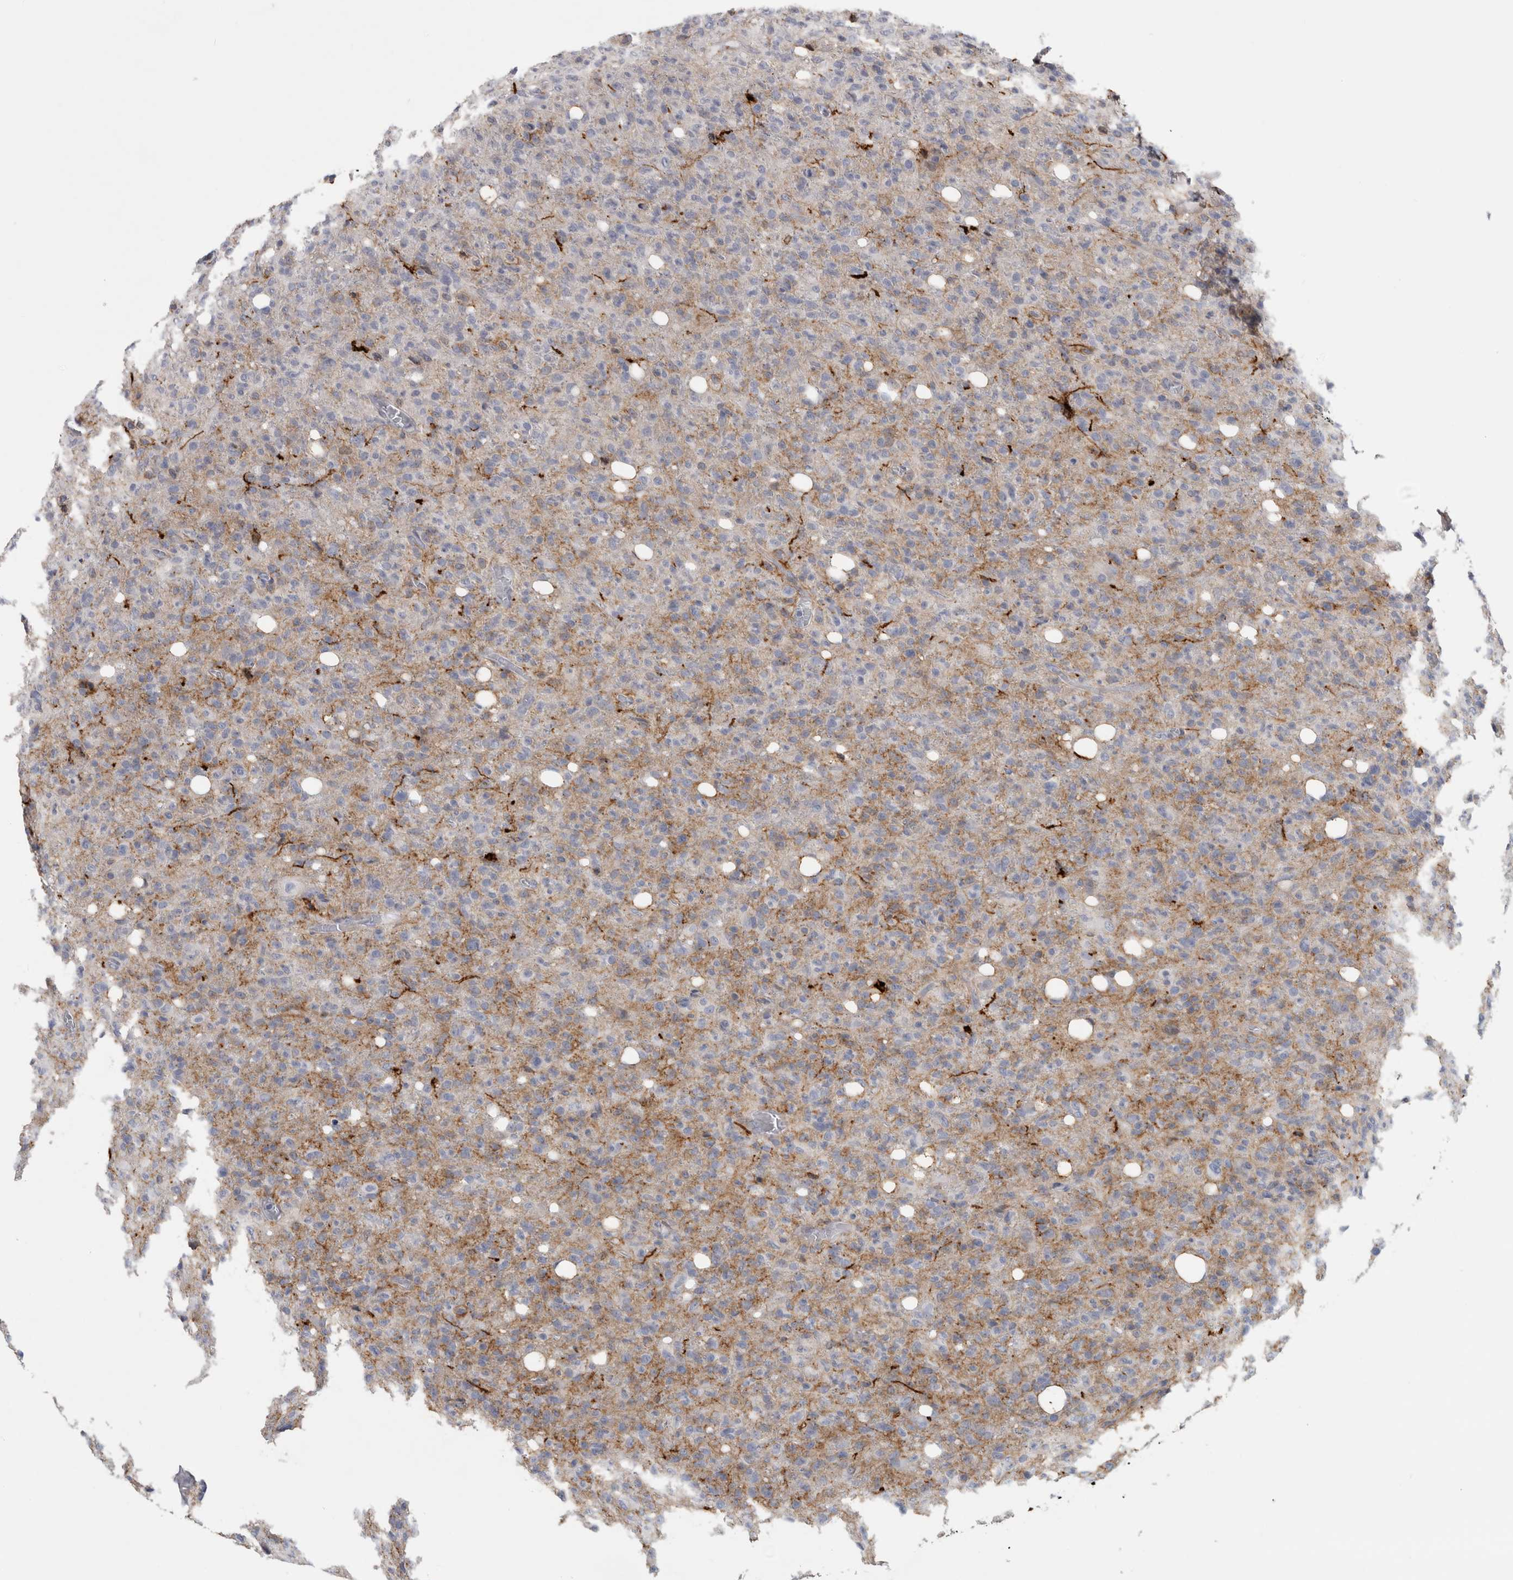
{"staining": {"intensity": "weak", "quantity": "<25%", "location": "cytoplasmic/membranous"}, "tissue": "glioma", "cell_type": "Tumor cells", "image_type": "cancer", "snomed": [{"axis": "morphology", "description": "Glioma, malignant, High grade"}, {"axis": "topography", "description": "Brain"}], "caption": "Immunohistochemical staining of human malignant glioma (high-grade) demonstrates no significant positivity in tumor cells.", "gene": "DNAJC24", "patient": {"sex": "female", "age": 57}}